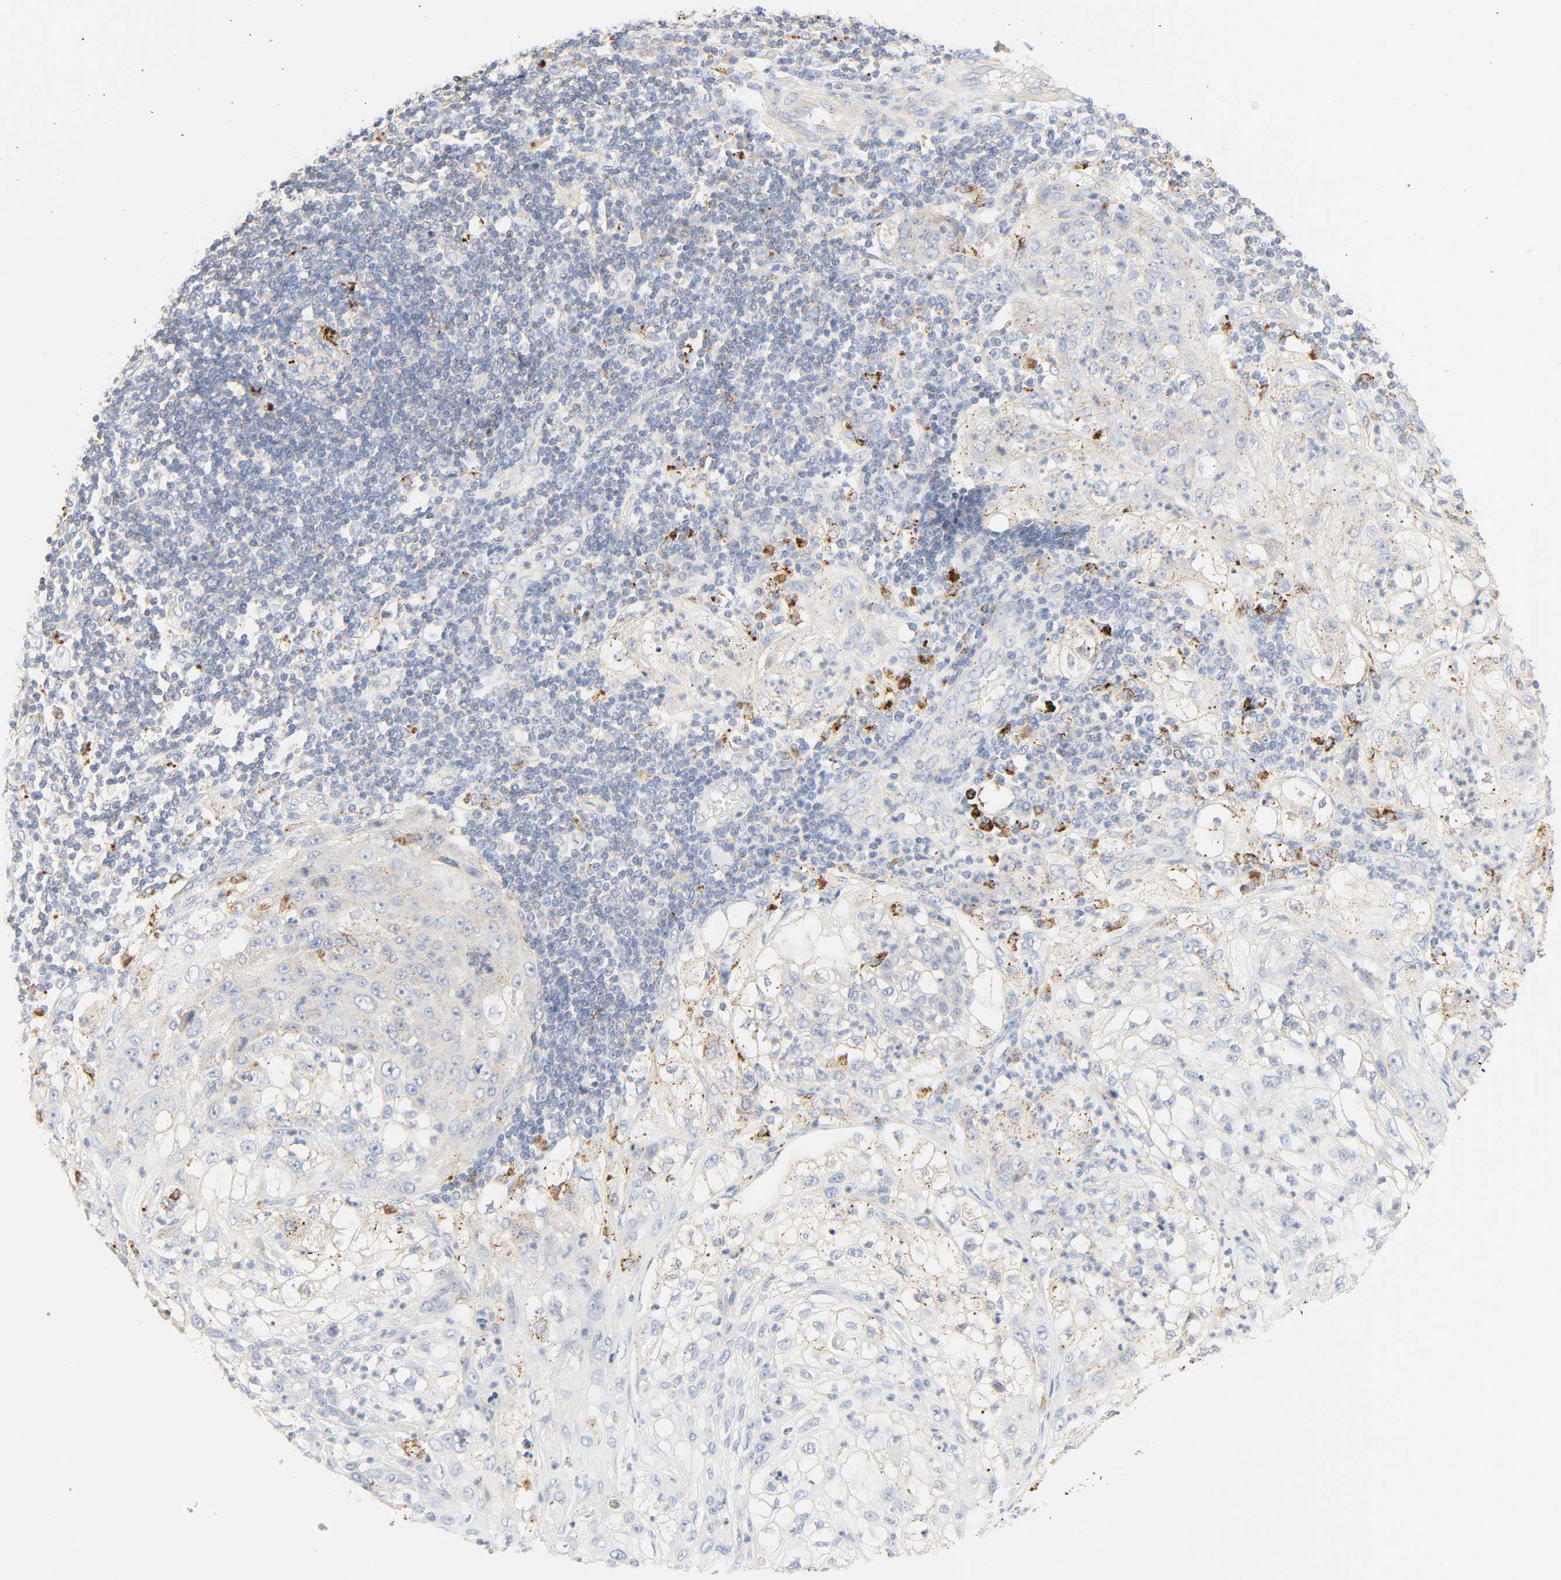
{"staining": {"intensity": "negative", "quantity": "none", "location": "none"}, "tissue": "lung cancer", "cell_type": "Tumor cells", "image_type": "cancer", "snomed": [{"axis": "morphology", "description": "Inflammation, NOS"}, {"axis": "morphology", "description": "Squamous cell carcinoma, NOS"}, {"axis": "topography", "description": "Lymph node"}, {"axis": "topography", "description": "Soft tissue"}, {"axis": "topography", "description": "Lung"}], "caption": "Squamous cell carcinoma (lung) was stained to show a protein in brown. There is no significant staining in tumor cells.", "gene": "CAMK2A", "patient": {"sex": "male", "age": 66}}